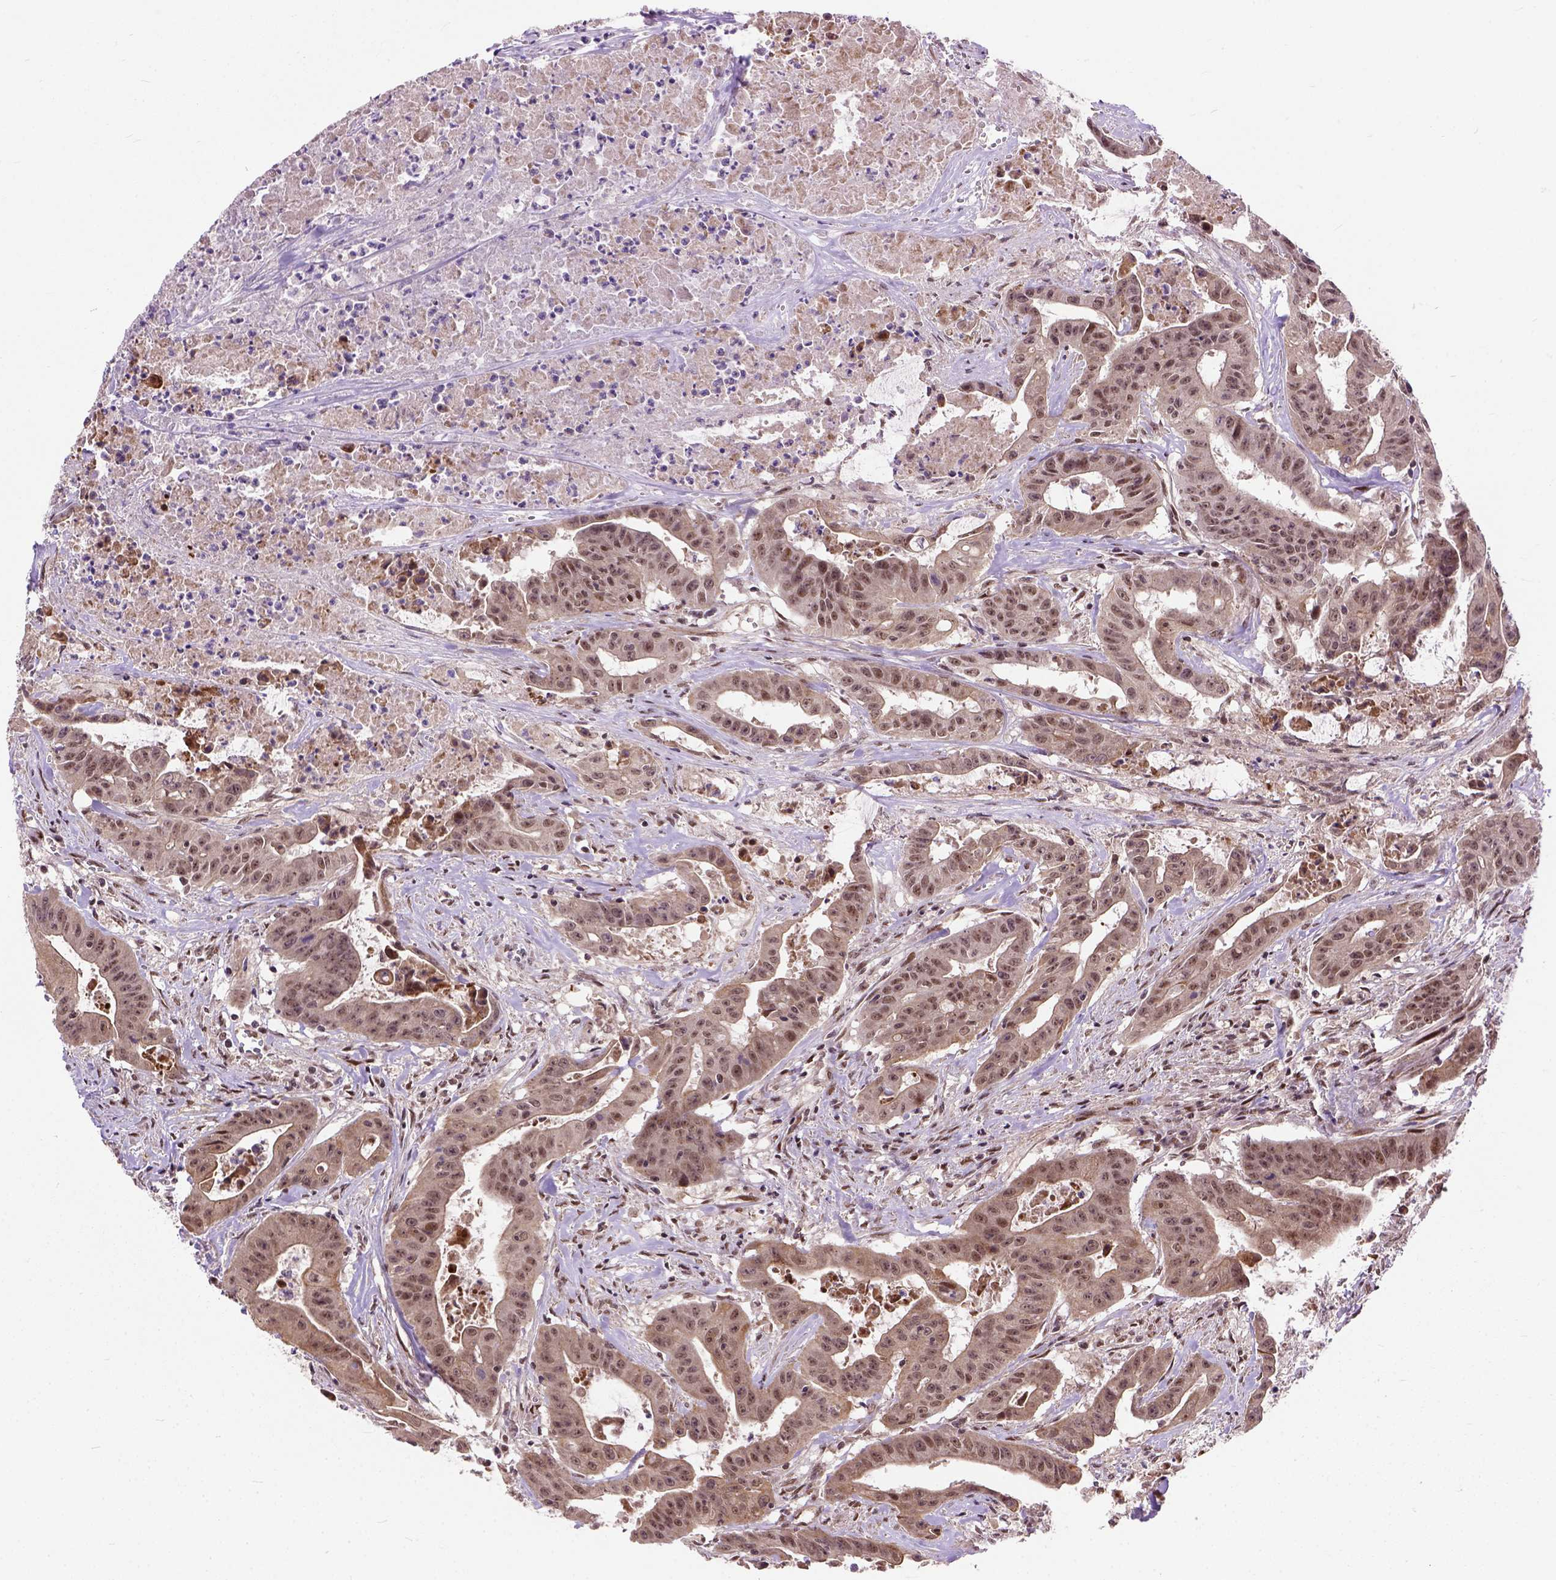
{"staining": {"intensity": "moderate", "quantity": ">75%", "location": "nuclear"}, "tissue": "colorectal cancer", "cell_type": "Tumor cells", "image_type": "cancer", "snomed": [{"axis": "morphology", "description": "Adenocarcinoma, NOS"}, {"axis": "topography", "description": "Colon"}], "caption": "Immunohistochemistry of human colorectal cancer exhibits medium levels of moderate nuclear expression in approximately >75% of tumor cells.", "gene": "ZNF630", "patient": {"sex": "male", "age": 33}}